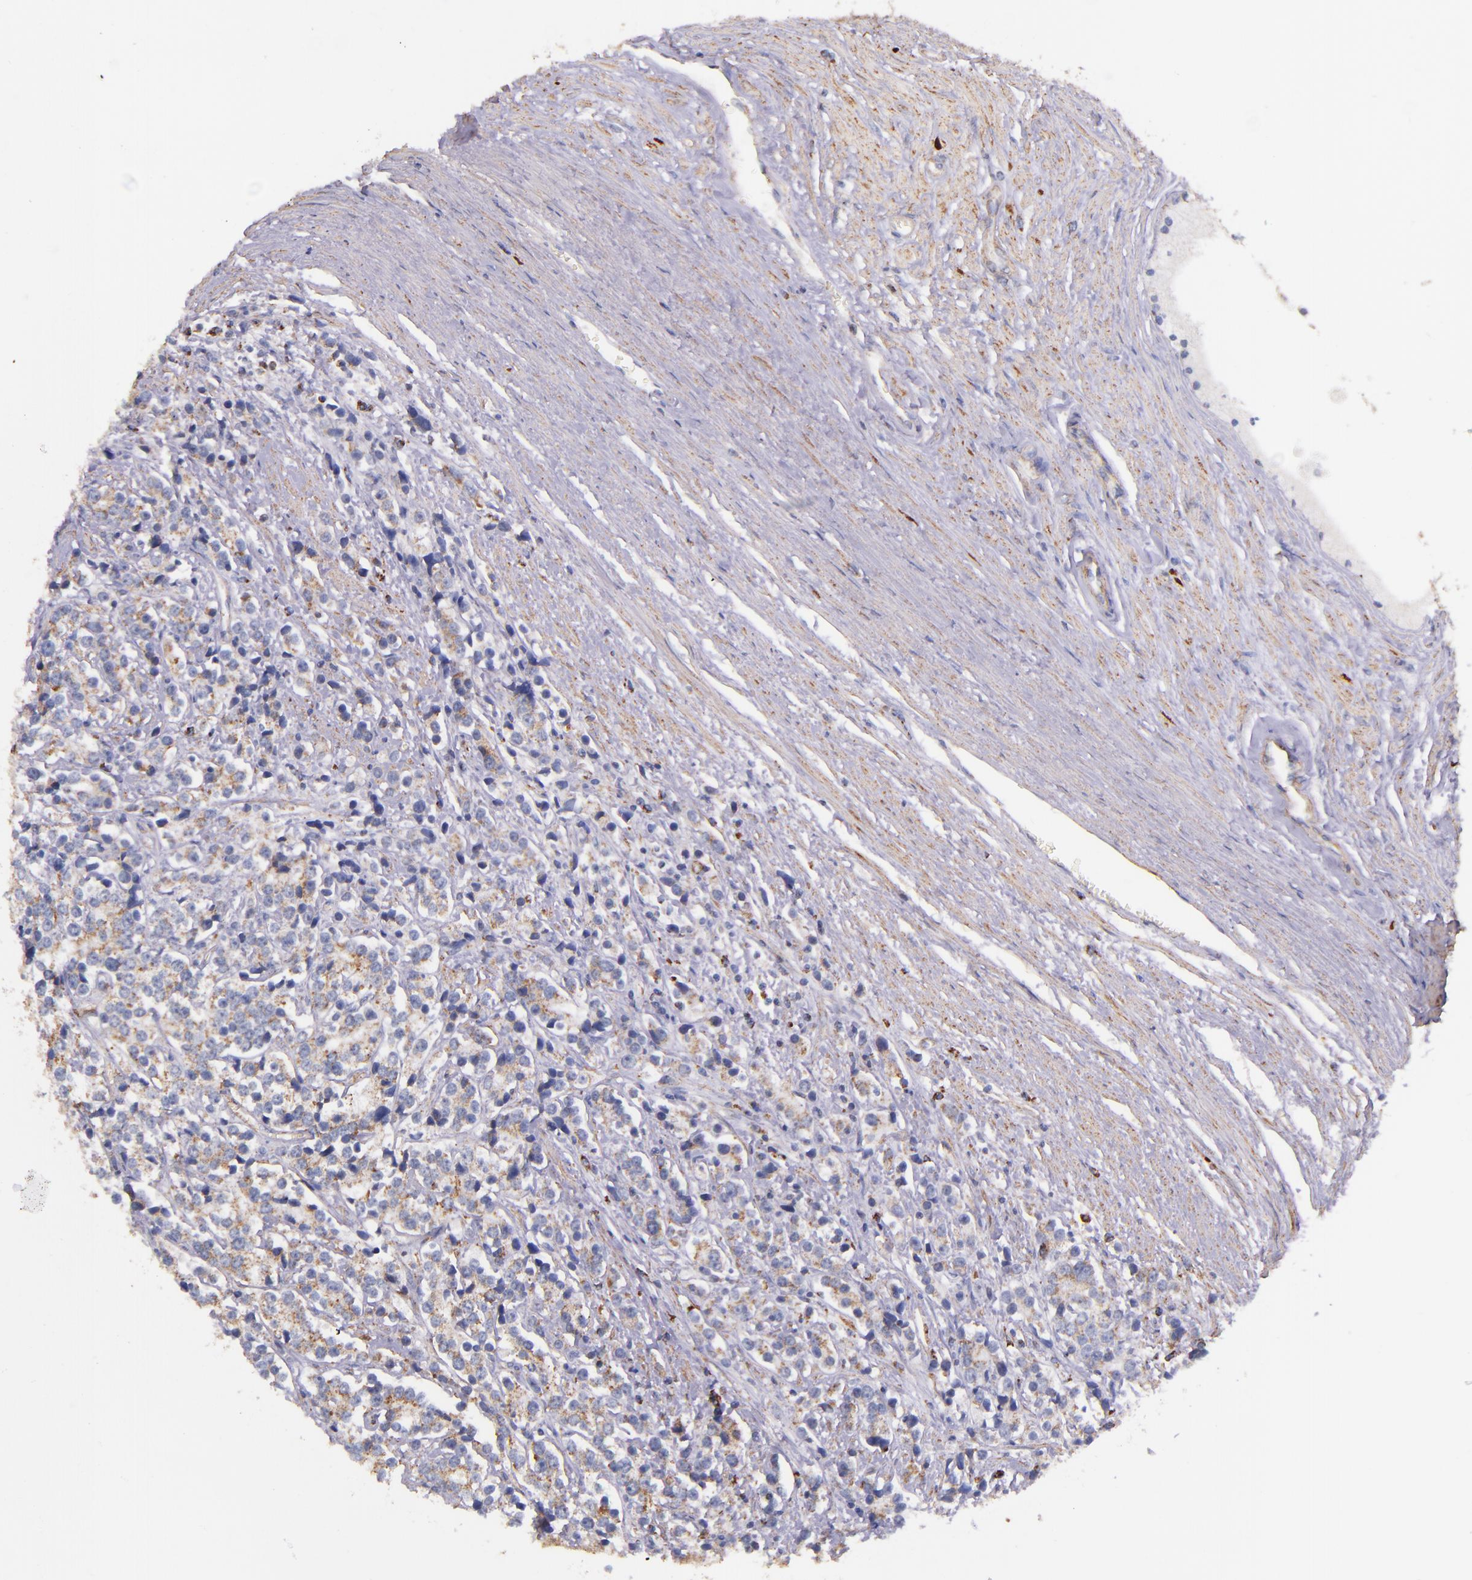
{"staining": {"intensity": "weak", "quantity": "25%-75%", "location": "cytoplasmic/membranous"}, "tissue": "prostate cancer", "cell_type": "Tumor cells", "image_type": "cancer", "snomed": [{"axis": "morphology", "description": "Adenocarcinoma, High grade"}, {"axis": "topography", "description": "Prostate"}], "caption": "This is an image of immunohistochemistry (IHC) staining of adenocarcinoma (high-grade) (prostate), which shows weak positivity in the cytoplasmic/membranous of tumor cells.", "gene": "IDH3G", "patient": {"sex": "male", "age": 71}}